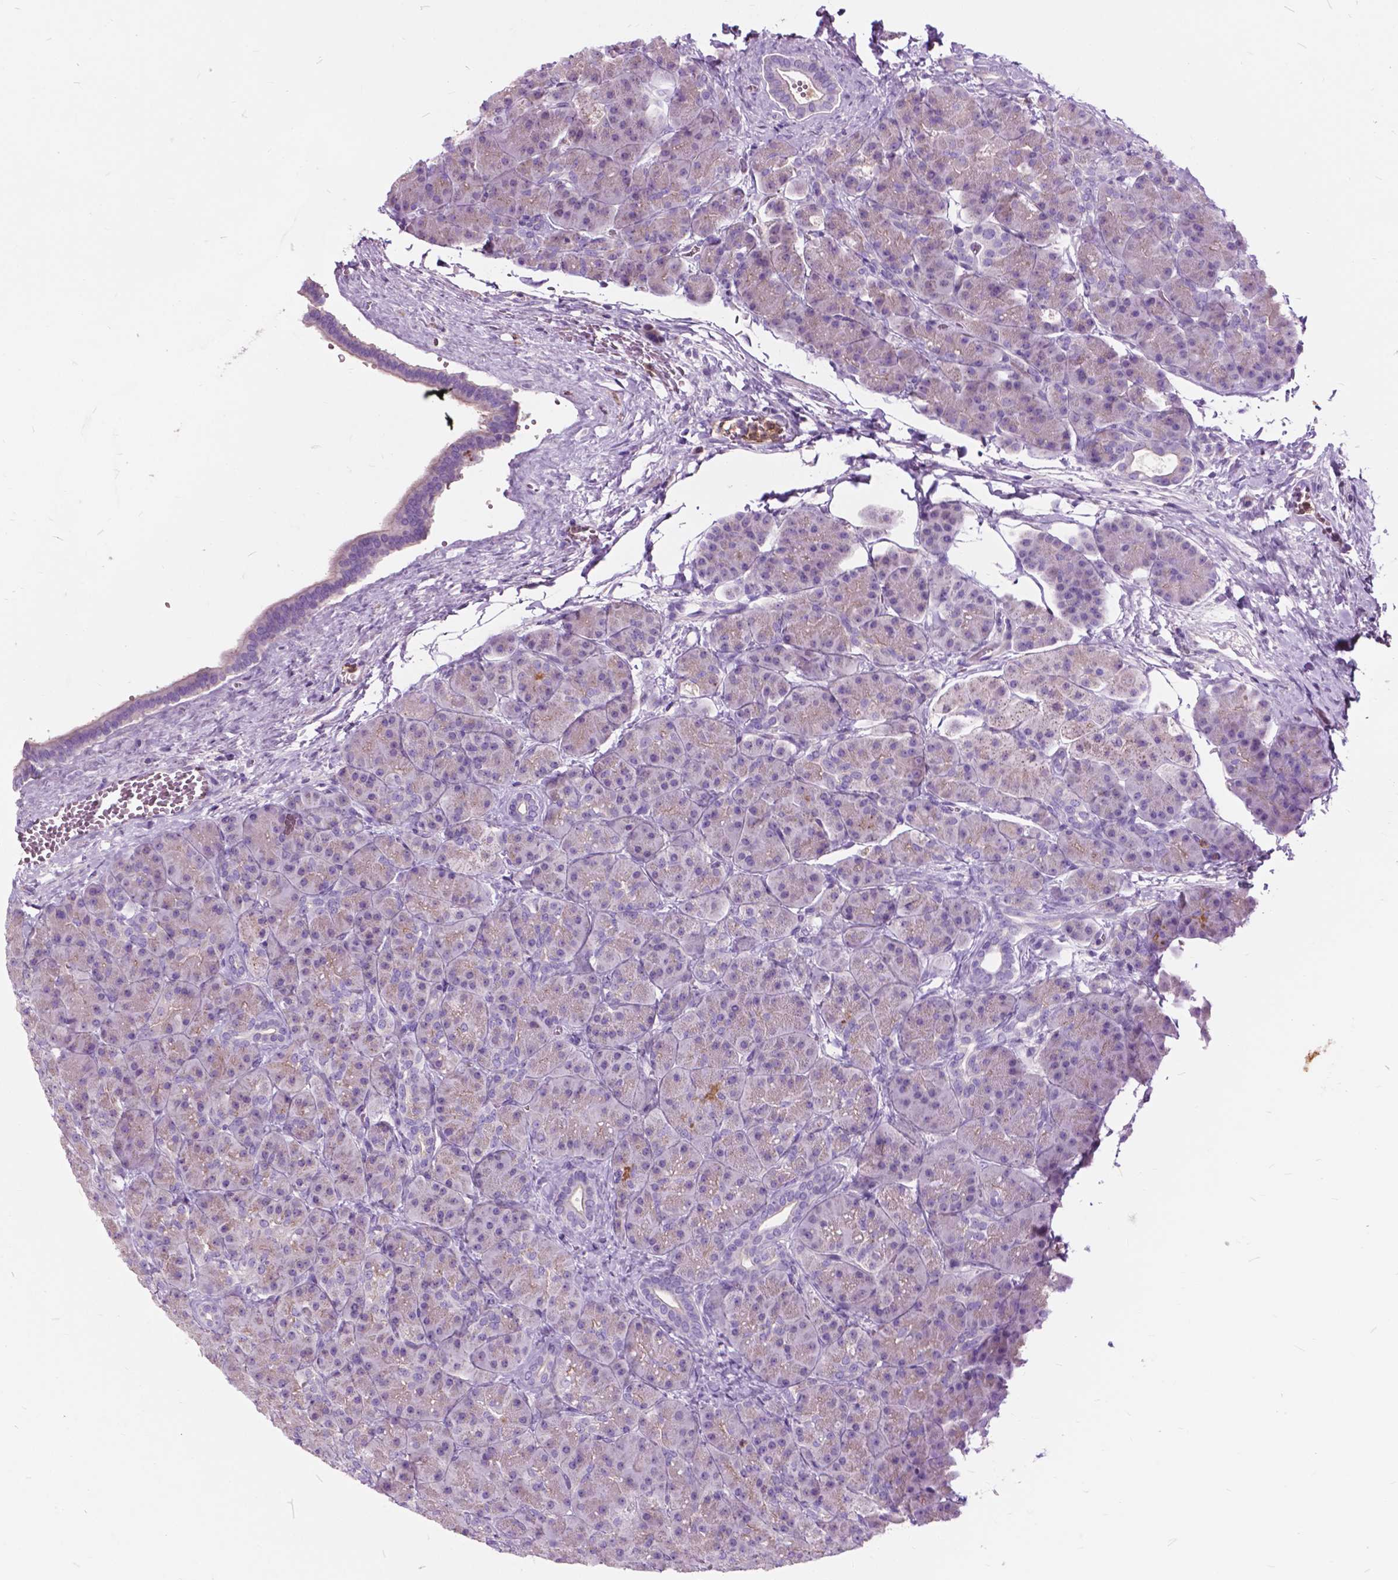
{"staining": {"intensity": "negative", "quantity": "none", "location": "none"}, "tissue": "pancreas", "cell_type": "Exocrine glandular cells", "image_type": "normal", "snomed": [{"axis": "morphology", "description": "Normal tissue, NOS"}, {"axis": "topography", "description": "Pancreas"}], "caption": "Exocrine glandular cells are negative for brown protein staining in unremarkable pancreas. (Brightfield microscopy of DAB immunohistochemistry (IHC) at high magnification).", "gene": "PRR35", "patient": {"sex": "male", "age": 57}}